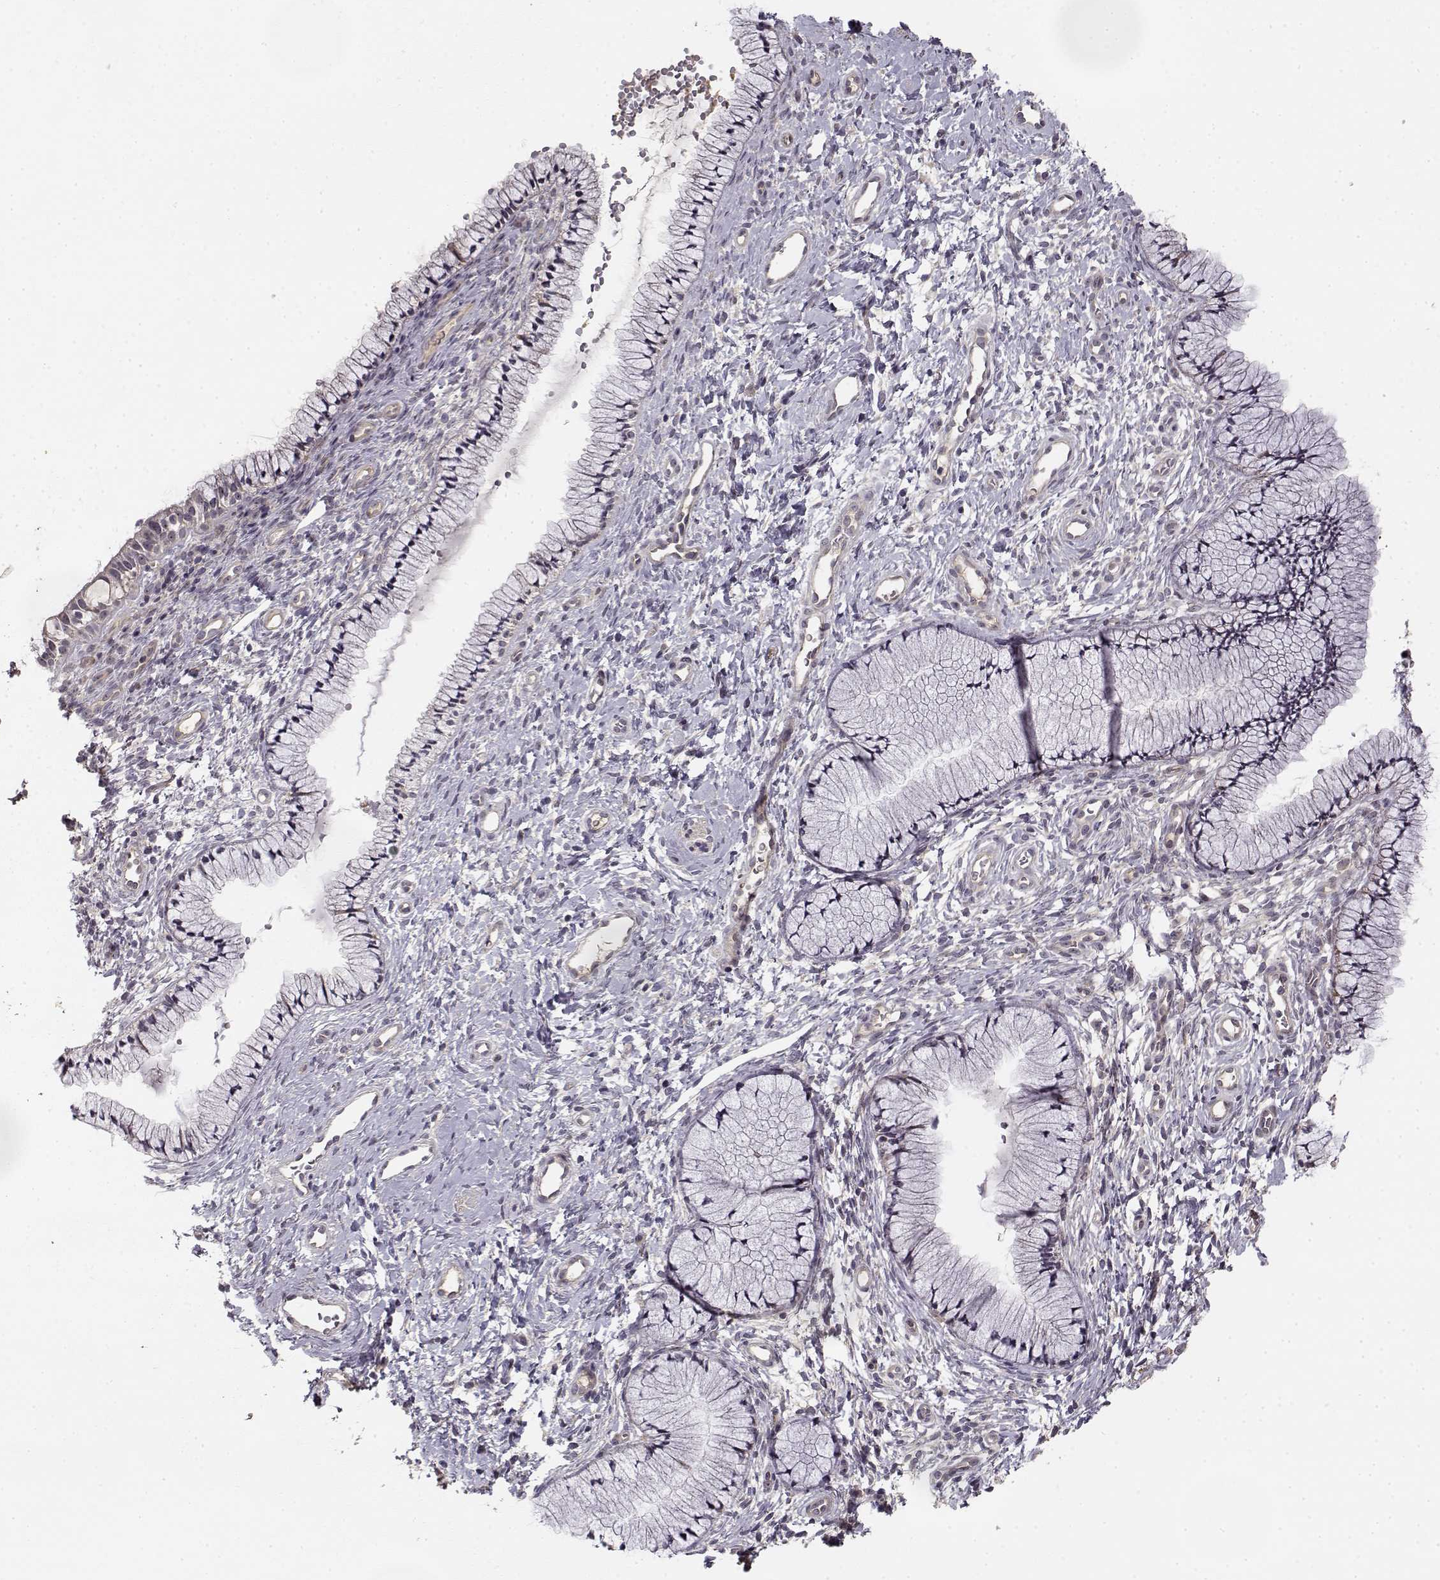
{"staining": {"intensity": "negative", "quantity": "none", "location": "none"}, "tissue": "cervix", "cell_type": "Glandular cells", "image_type": "normal", "snomed": [{"axis": "morphology", "description": "Normal tissue, NOS"}, {"axis": "topography", "description": "Cervix"}], "caption": "An IHC histopathology image of unremarkable cervix is shown. There is no staining in glandular cells of cervix.", "gene": "MED12L", "patient": {"sex": "female", "age": 36}}